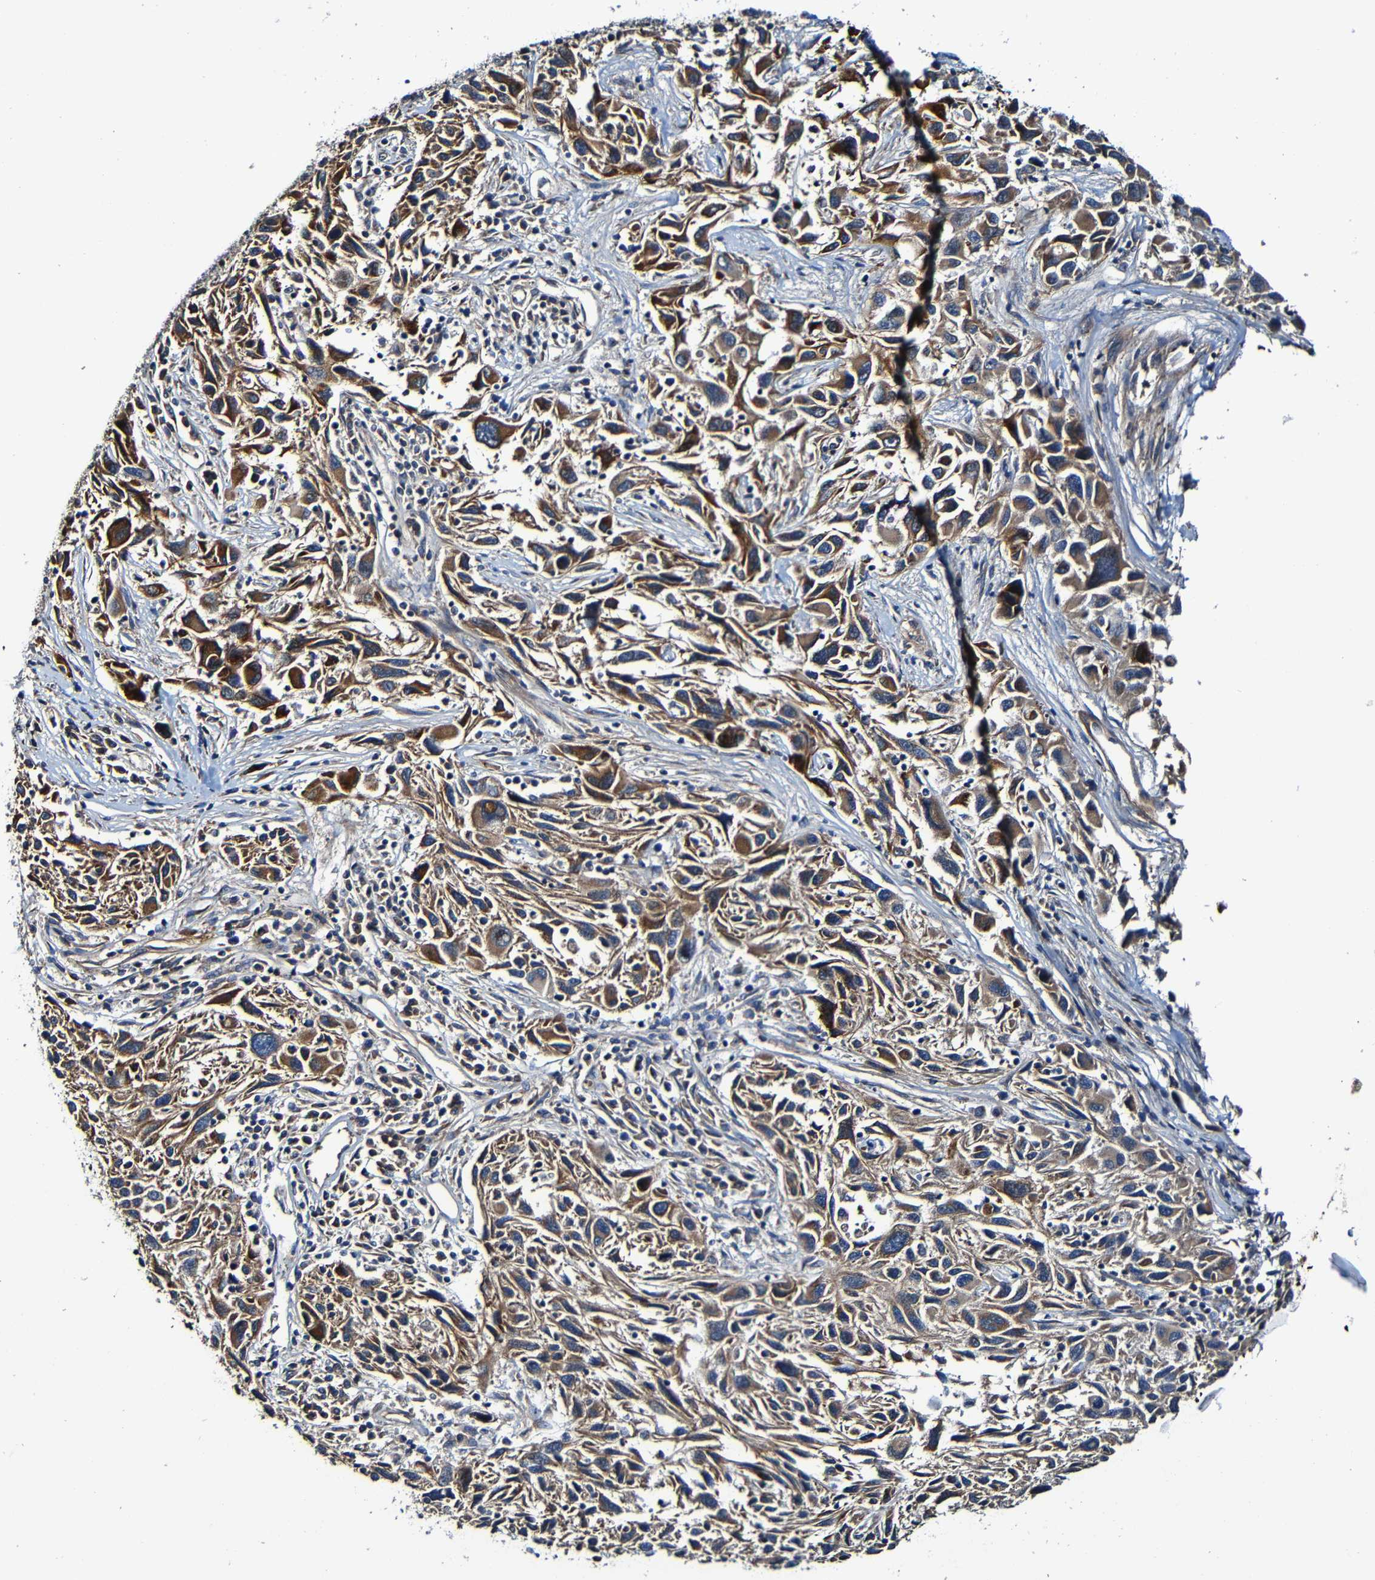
{"staining": {"intensity": "strong", "quantity": ">75%", "location": "cytoplasmic/membranous"}, "tissue": "melanoma", "cell_type": "Tumor cells", "image_type": "cancer", "snomed": [{"axis": "morphology", "description": "Malignant melanoma, NOS"}, {"axis": "topography", "description": "Skin"}], "caption": "Protein expression analysis of malignant melanoma shows strong cytoplasmic/membranous staining in about >75% of tumor cells.", "gene": "ADAM15", "patient": {"sex": "male", "age": 53}}